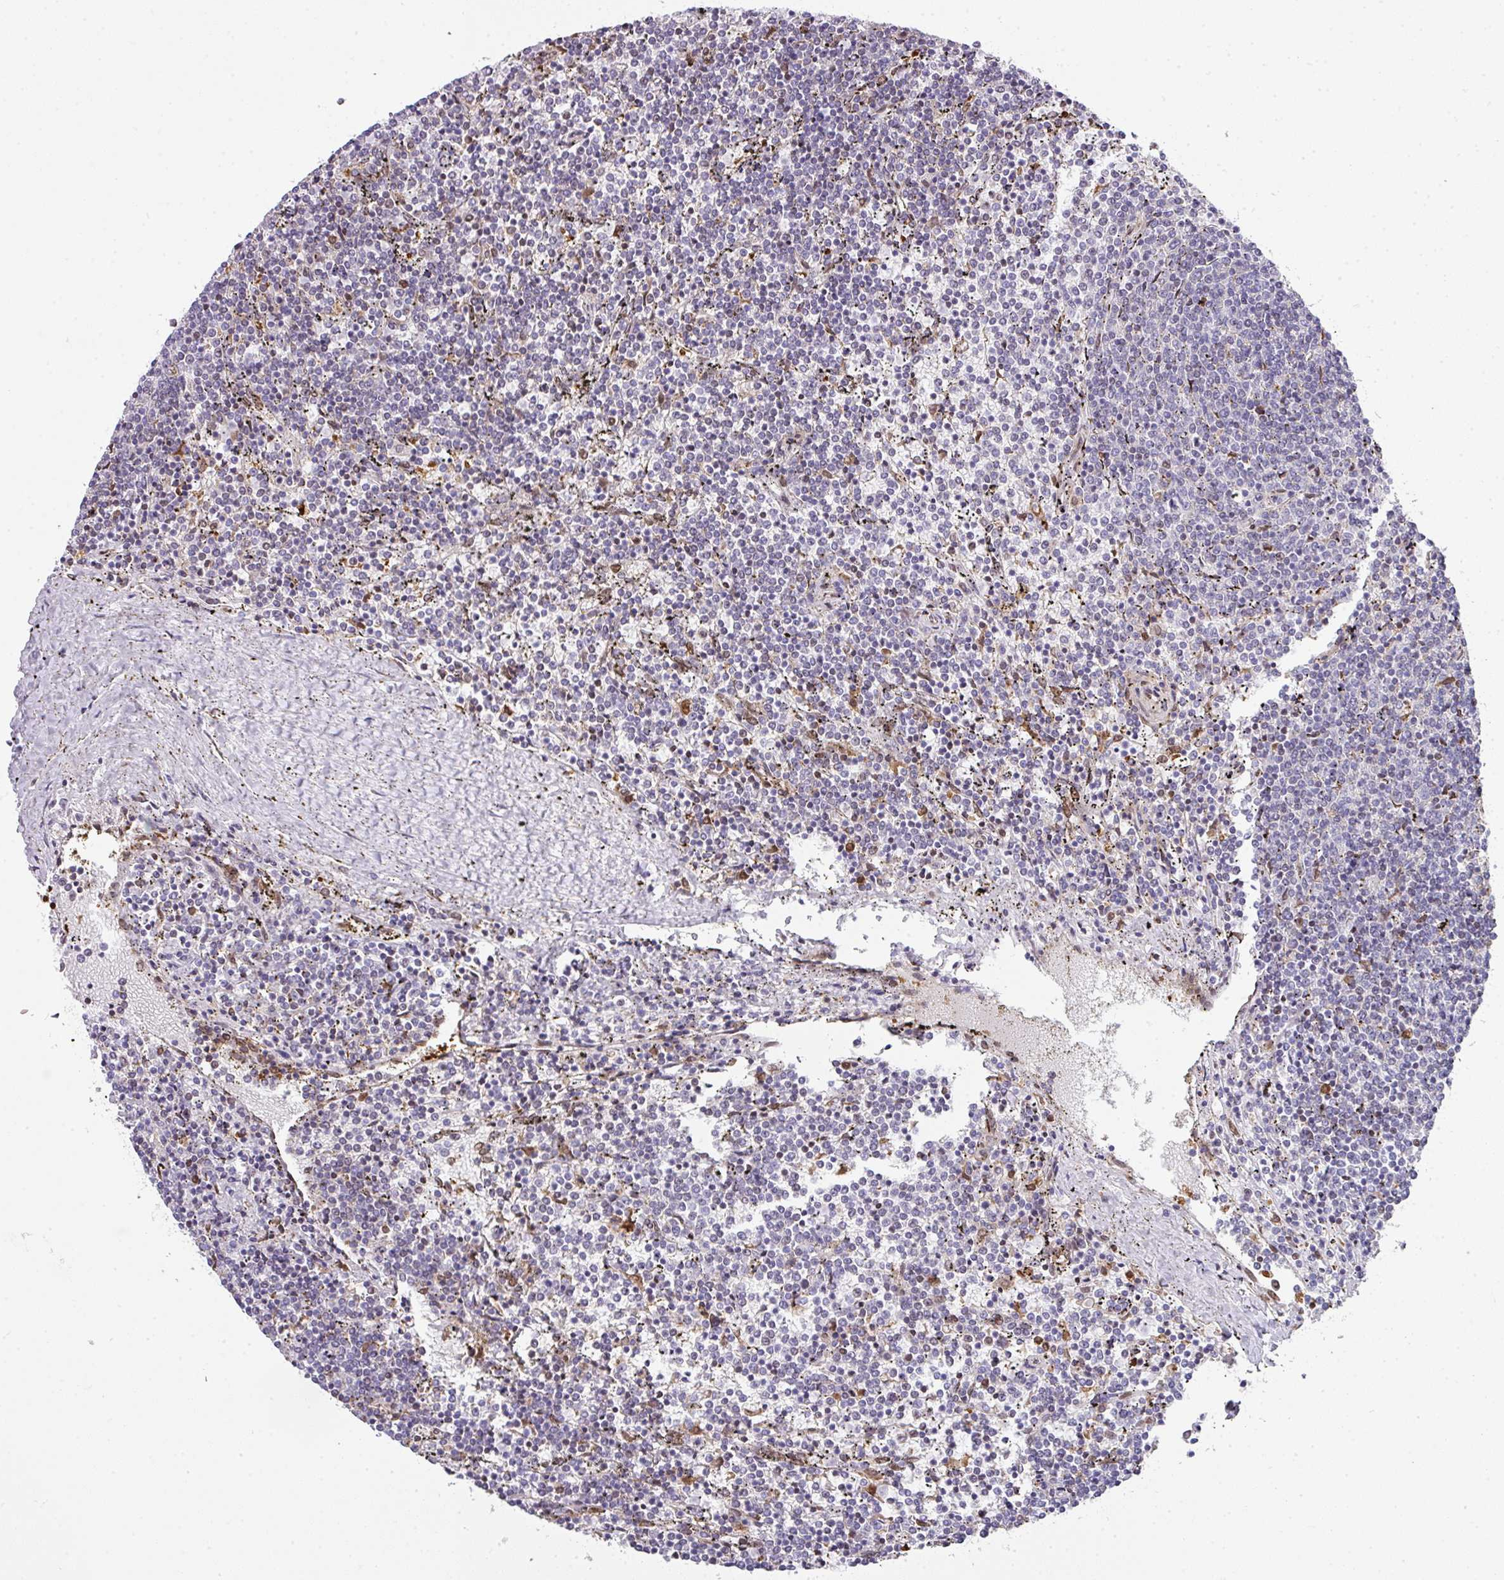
{"staining": {"intensity": "negative", "quantity": "none", "location": "none"}, "tissue": "lymphoma", "cell_type": "Tumor cells", "image_type": "cancer", "snomed": [{"axis": "morphology", "description": "Malignant lymphoma, non-Hodgkin's type, Low grade"}, {"axis": "topography", "description": "Spleen"}], "caption": "Immunohistochemistry (IHC) of lymphoma demonstrates no staining in tumor cells. (Brightfield microscopy of DAB IHC at high magnification).", "gene": "PLK1", "patient": {"sex": "female", "age": 50}}